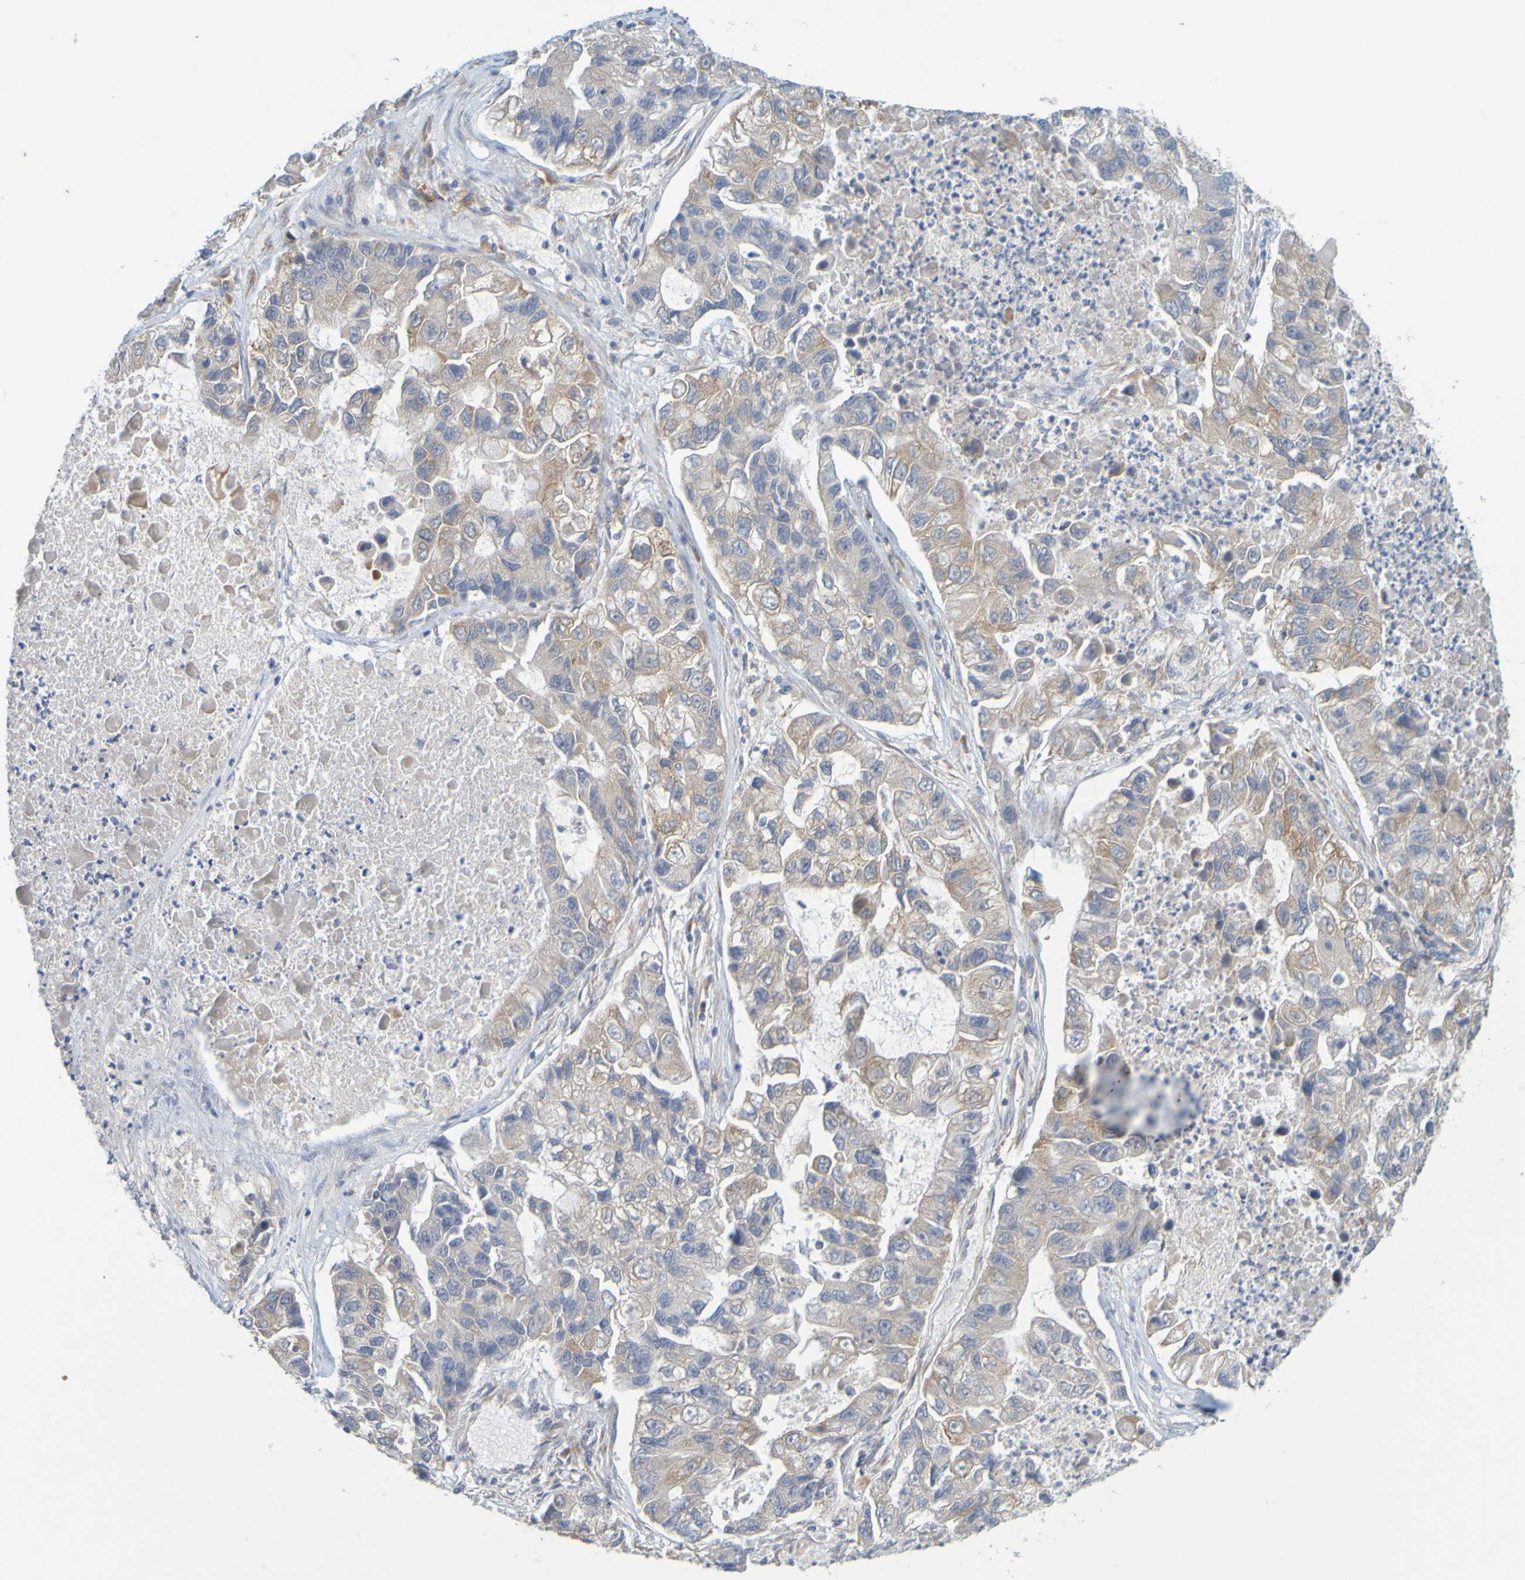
{"staining": {"intensity": "moderate", "quantity": "25%-75%", "location": "cytoplasmic/membranous"}, "tissue": "lung cancer", "cell_type": "Tumor cells", "image_type": "cancer", "snomed": [{"axis": "morphology", "description": "Adenocarcinoma, NOS"}, {"axis": "topography", "description": "Lung"}], "caption": "Immunohistochemical staining of lung cancer (adenocarcinoma) shows moderate cytoplasmic/membranous protein positivity in about 25%-75% of tumor cells.", "gene": "MOGS", "patient": {"sex": "female", "age": 51}}